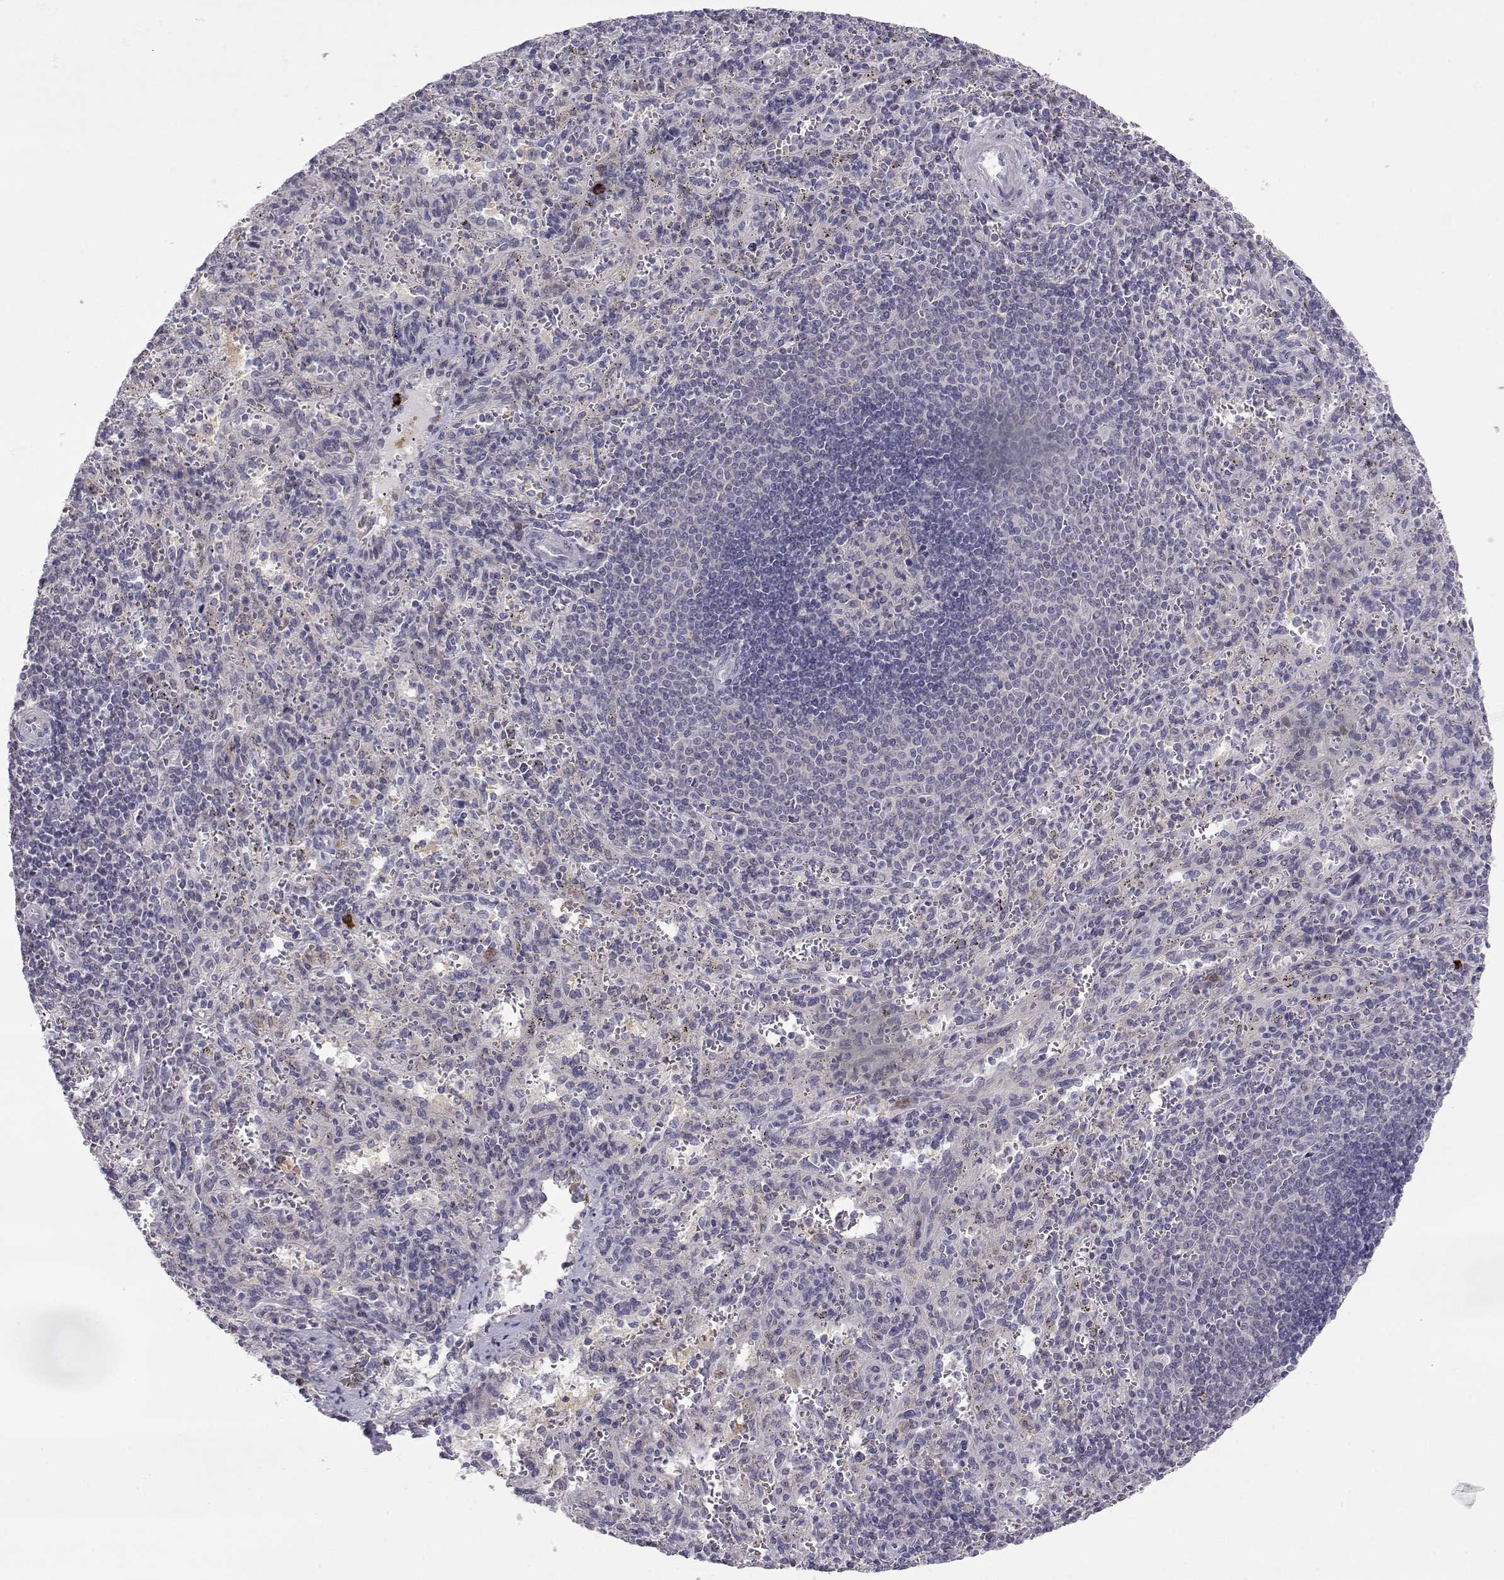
{"staining": {"intensity": "negative", "quantity": "none", "location": "none"}, "tissue": "spleen", "cell_type": "Cells in red pulp", "image_type": "normal", "snomed": [{"axis": "morphology", "description": "Normal tissue, NOS"}, {"axis": "topography", "description": "Spleen"}], "caption": "The immunohistochemistry (IHC) micrograph has no significant expression in cells in red pulp of spleen.", "gene": "NPVF", "patient": {"sex": "male", "age": 57}}